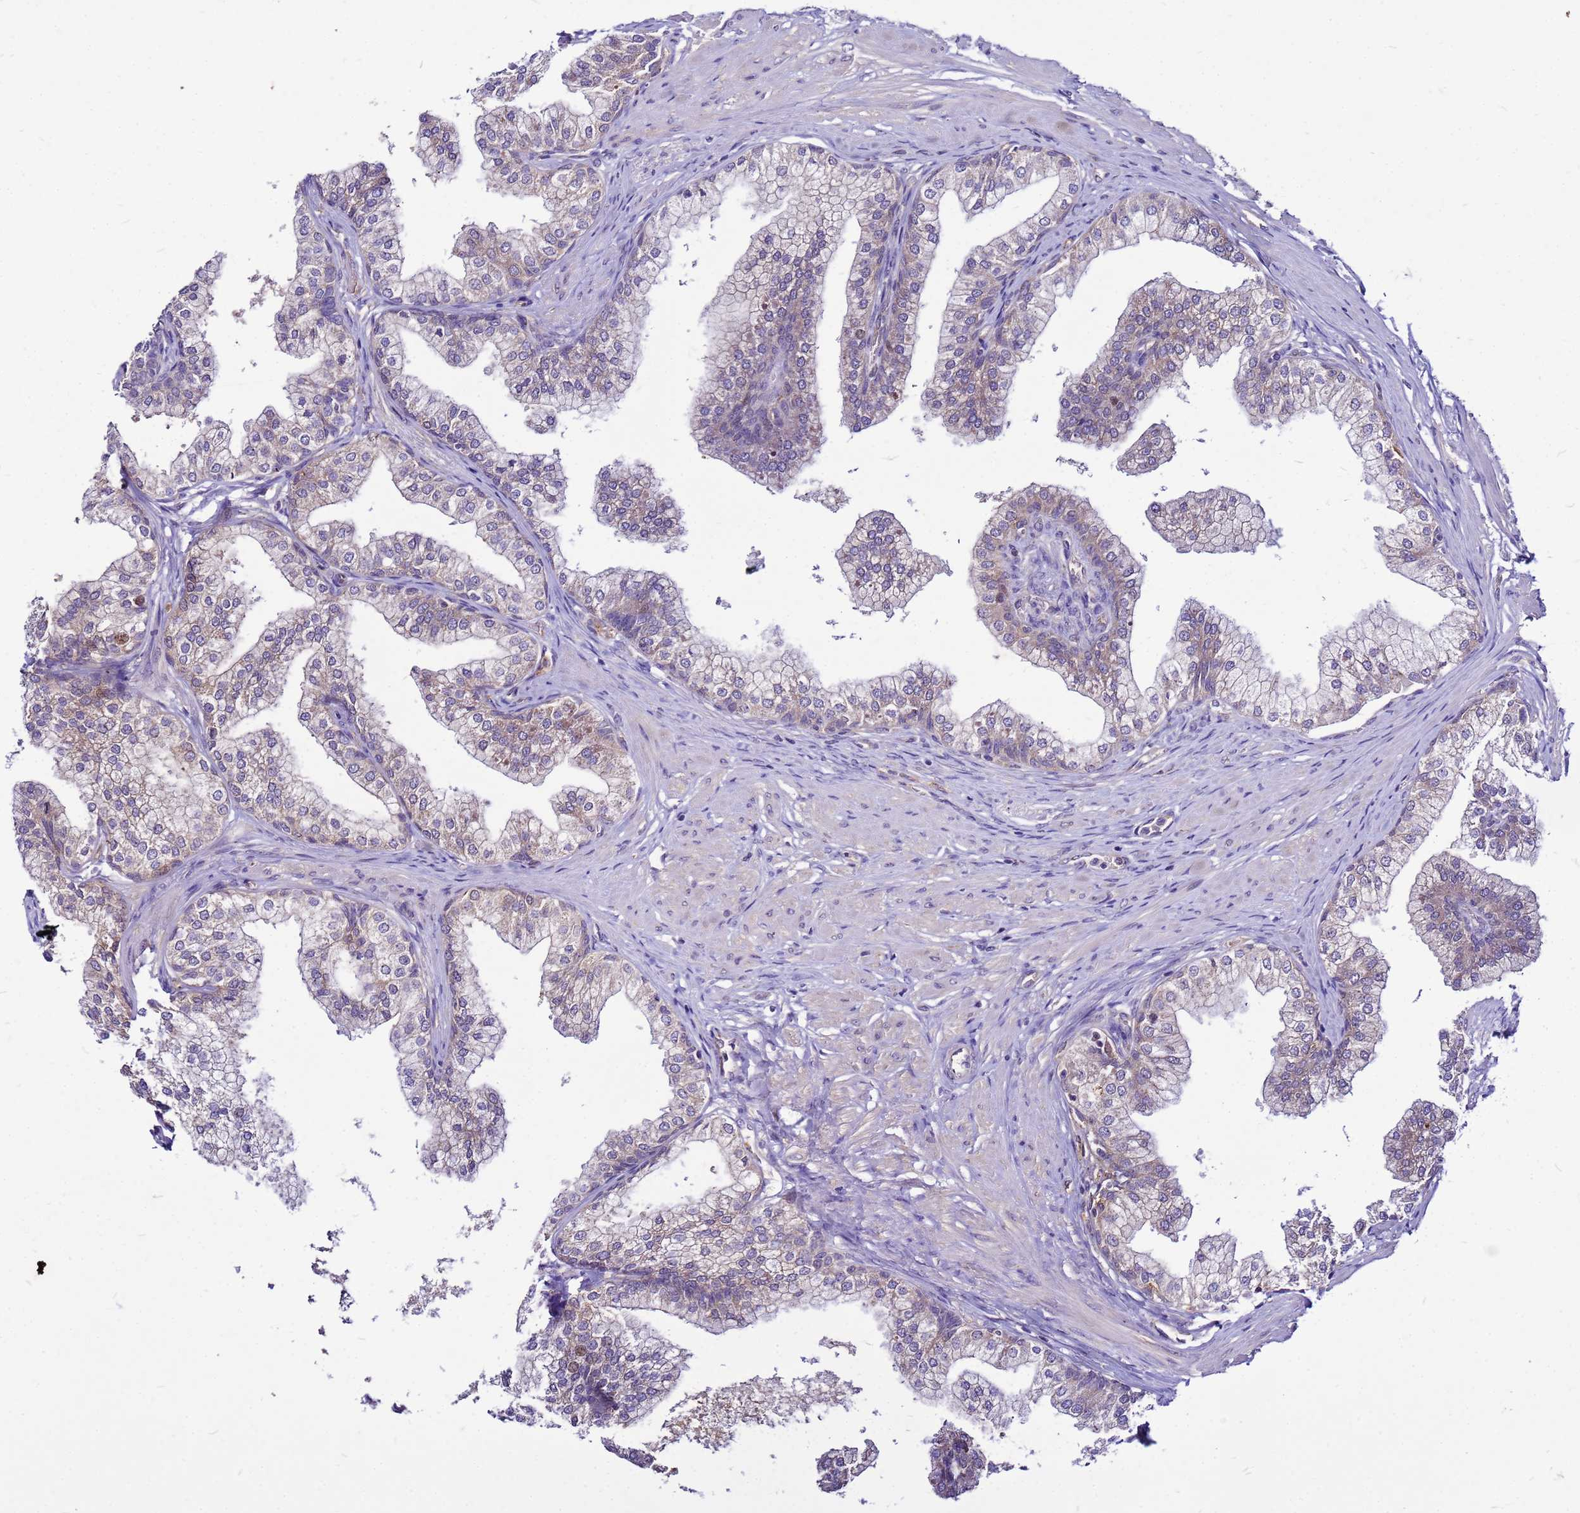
{"staining": {"intensity": "weak", "quantity": "25%-75%", "location": "cytoplasmic/membranous"}, "tissue": "prostate", "cell_type": "Glandular cells", "image_type": "normal", "snomed": [{"axis": "morphology", "description": "Normal tissue, NOS"}, {"axis": "topography", "description": "Prostate"}], "caption": "Protein expression analysis of normal human prostate reveals weak cytoplasmic/membranous expression in approximately 25%-75% of glandular cells. (DAB IHC with brightfield microscopy, high magnification).", "gene": "PKD1", "patient": {"sex": "male", "age": 60}}